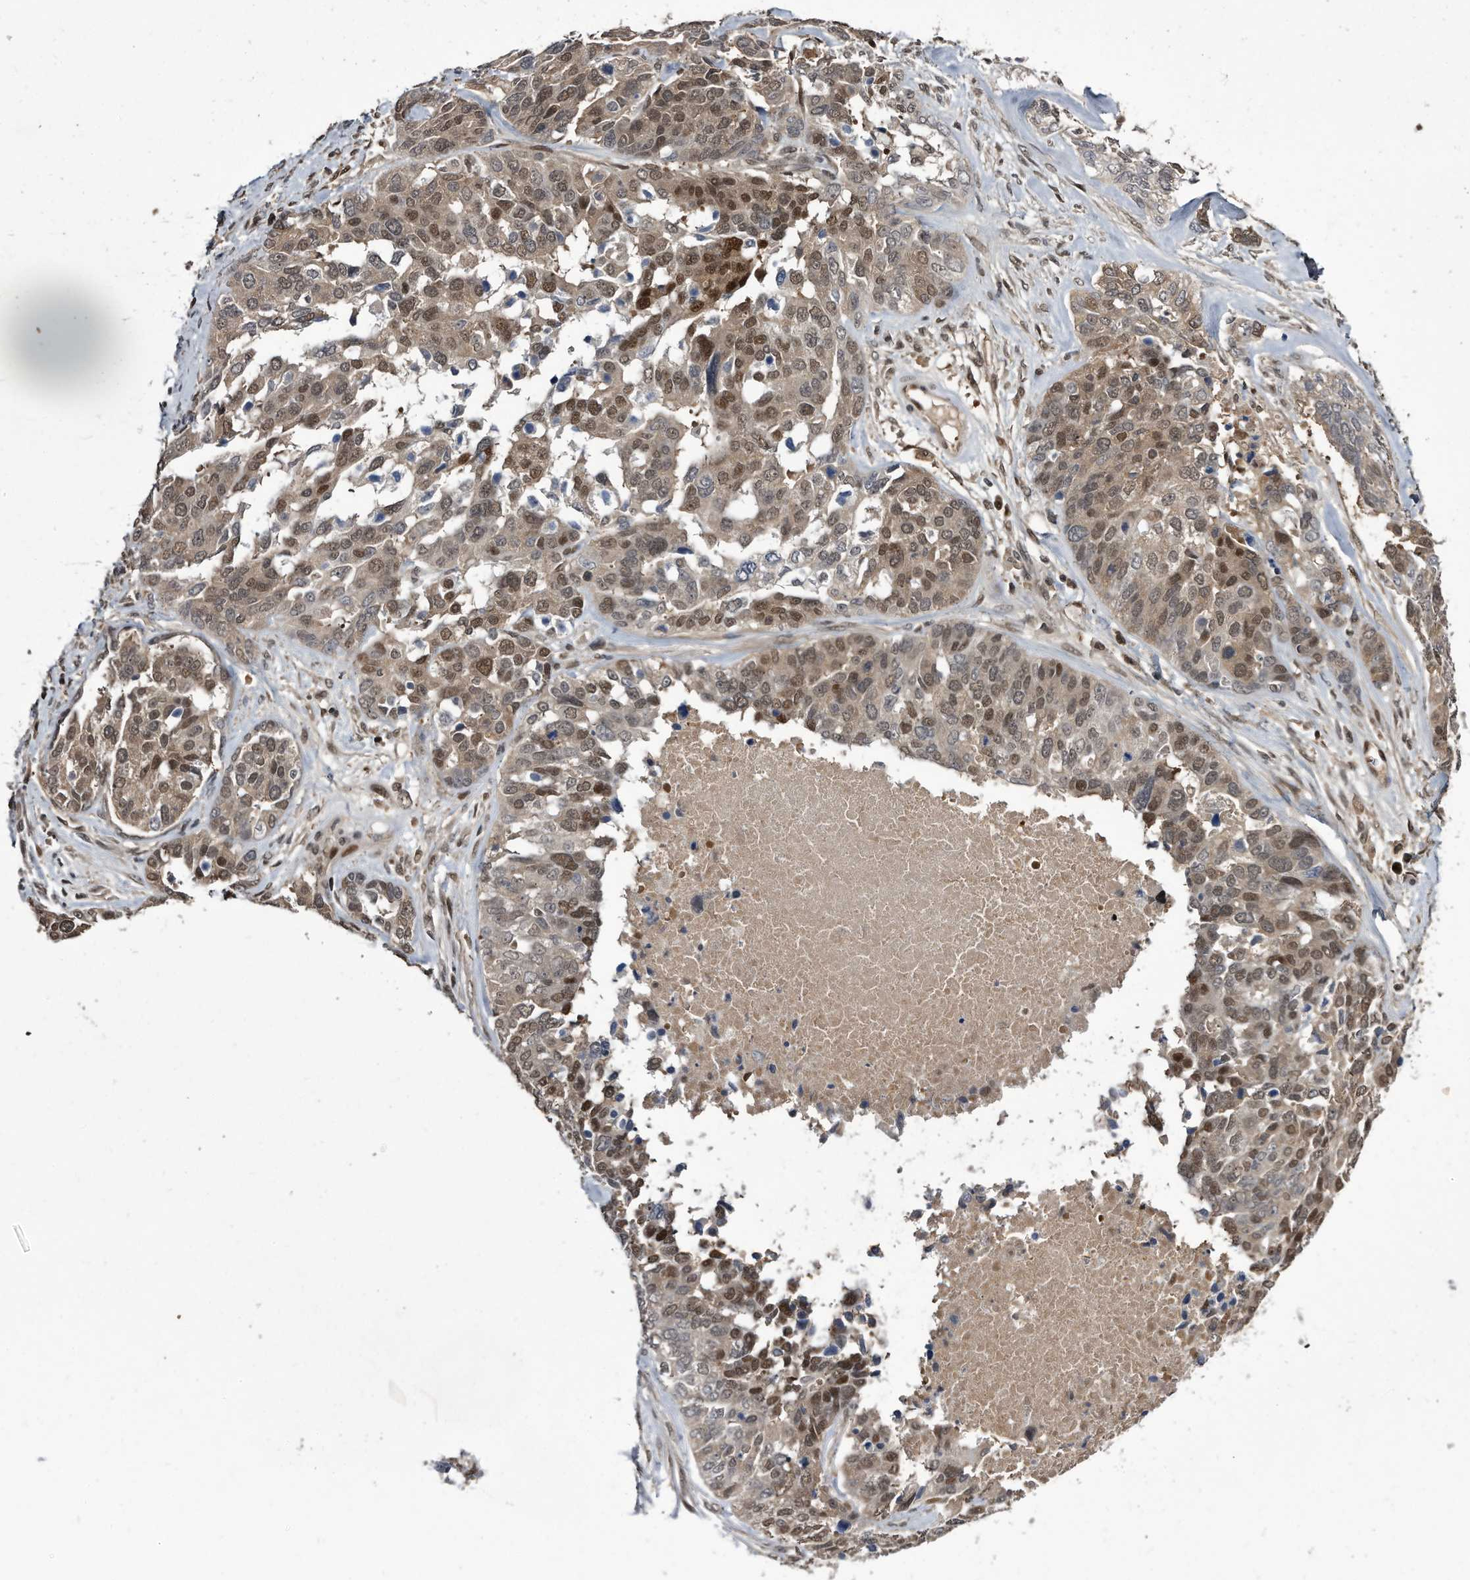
{"staining": {"intensity": "moderate", "quantity": ">75%", "location": "cytoplasmic/membranous,nuclear"}, "tissue": "ovarian cancer", "cell_type": "Tumor cells", "image_type": "cancer", "snomed": [{"axis": "morphology", "description": "Cystadenocarcinoma, serous, NOS"}, {"axis": "topography", "description": "Ovary"}], "caption": "The image shows a brown stain indicating the presence of a protein in the cytoplasmic/membranous and nuclear of tumor cells in ovarian cancer (serous cystadenocarcinoma).", "gene": "RAD23B", "patient": {"sex": "female", "age": 44}}